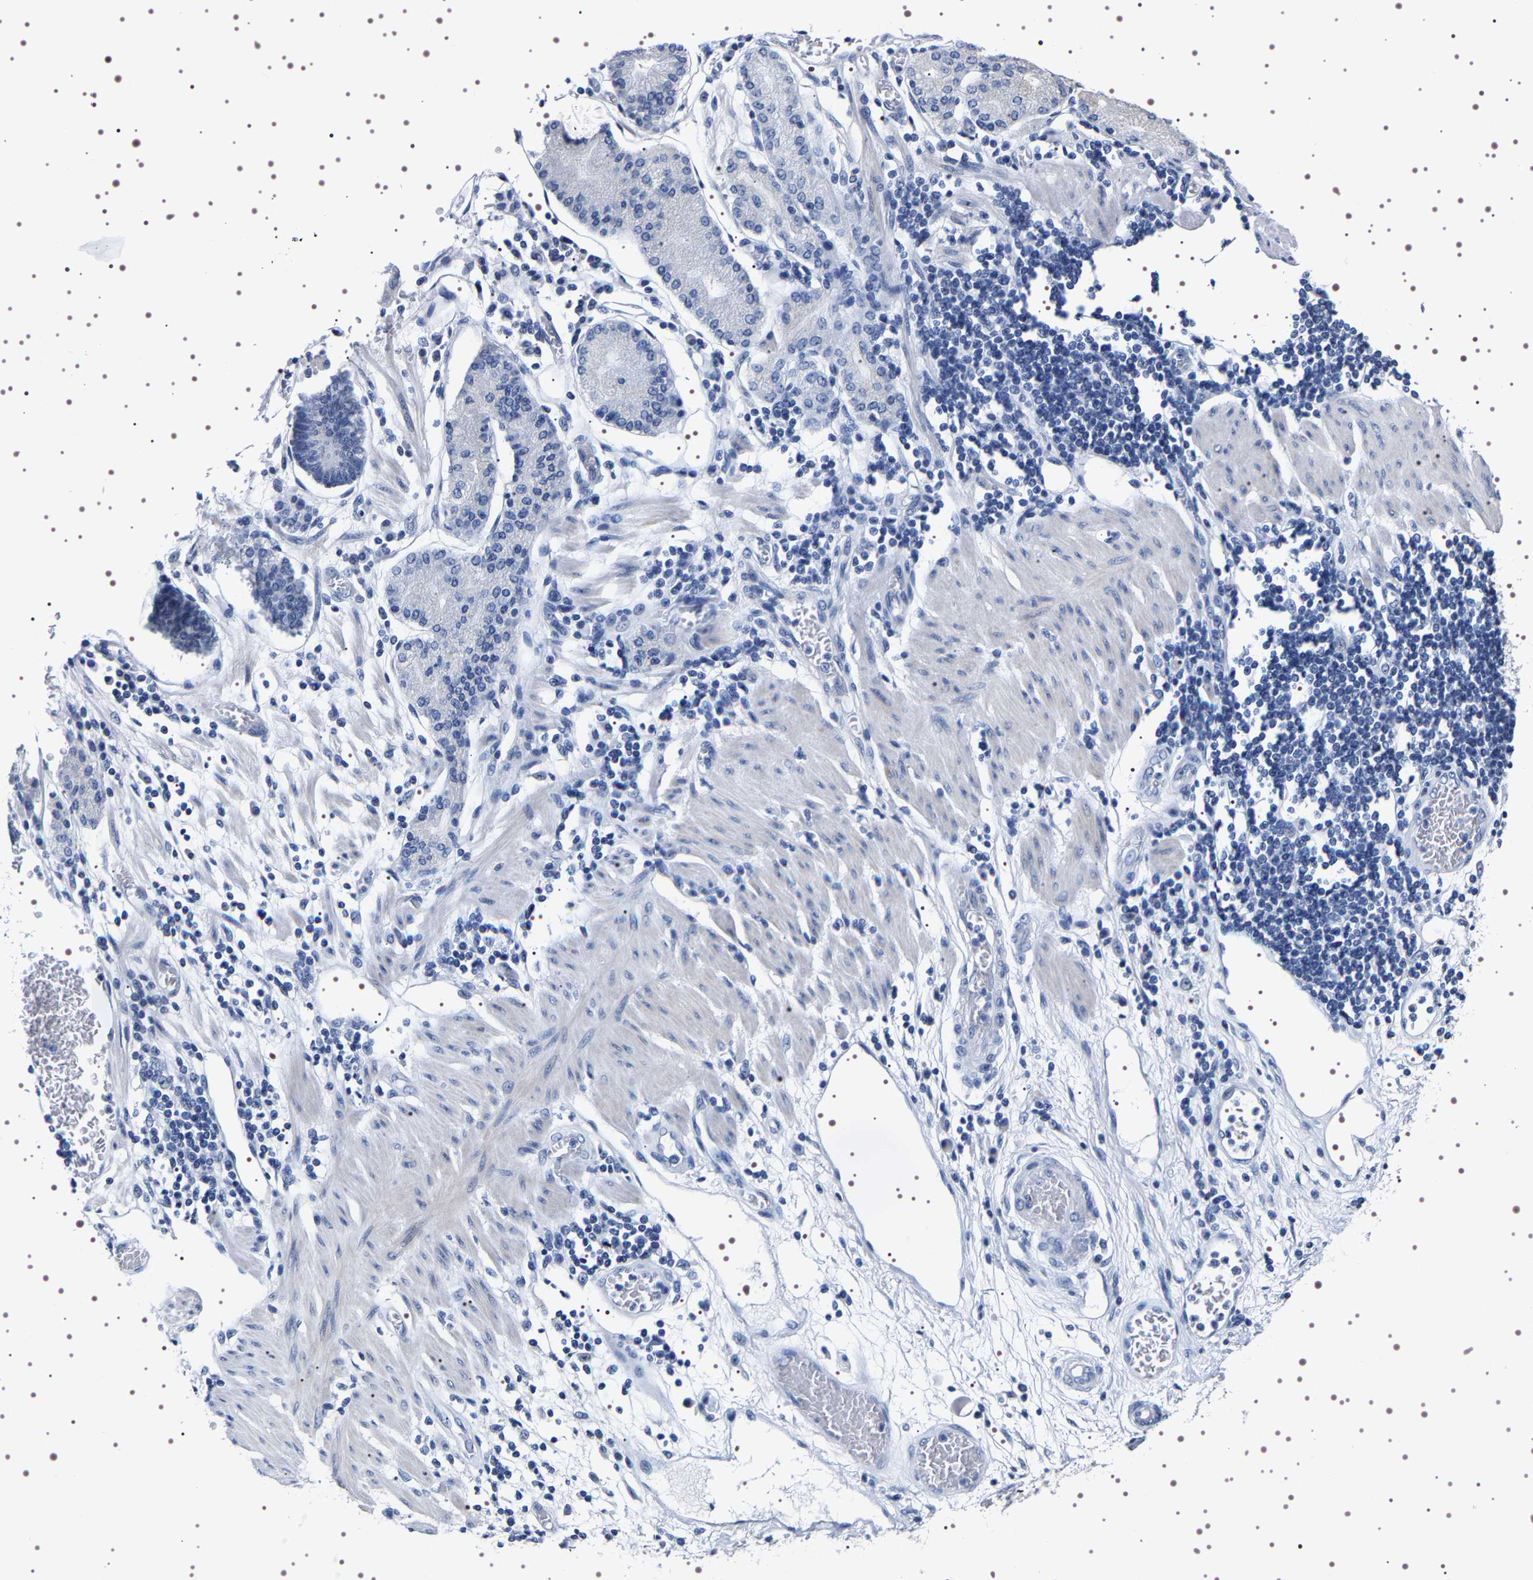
{"staining": {"intensity": "negative", "quantity": "none", "location": "none"}, "tissue": "stomach cancer", "cell_type": "Tumor cells", "image_type": "cancer", "snomed": [{"axis": "morphology", "description": "Adenocarcinoma, NOS"}, {"axis": "topography", "description": "Stomach"}], "caption": "Stomach cancer (adenocarcinoma) stained for a protein using immunohistochemistry shows no staining tumor cells.", "gene": "UBQLN3", "patient": {"sex": "female", "age": 73}}